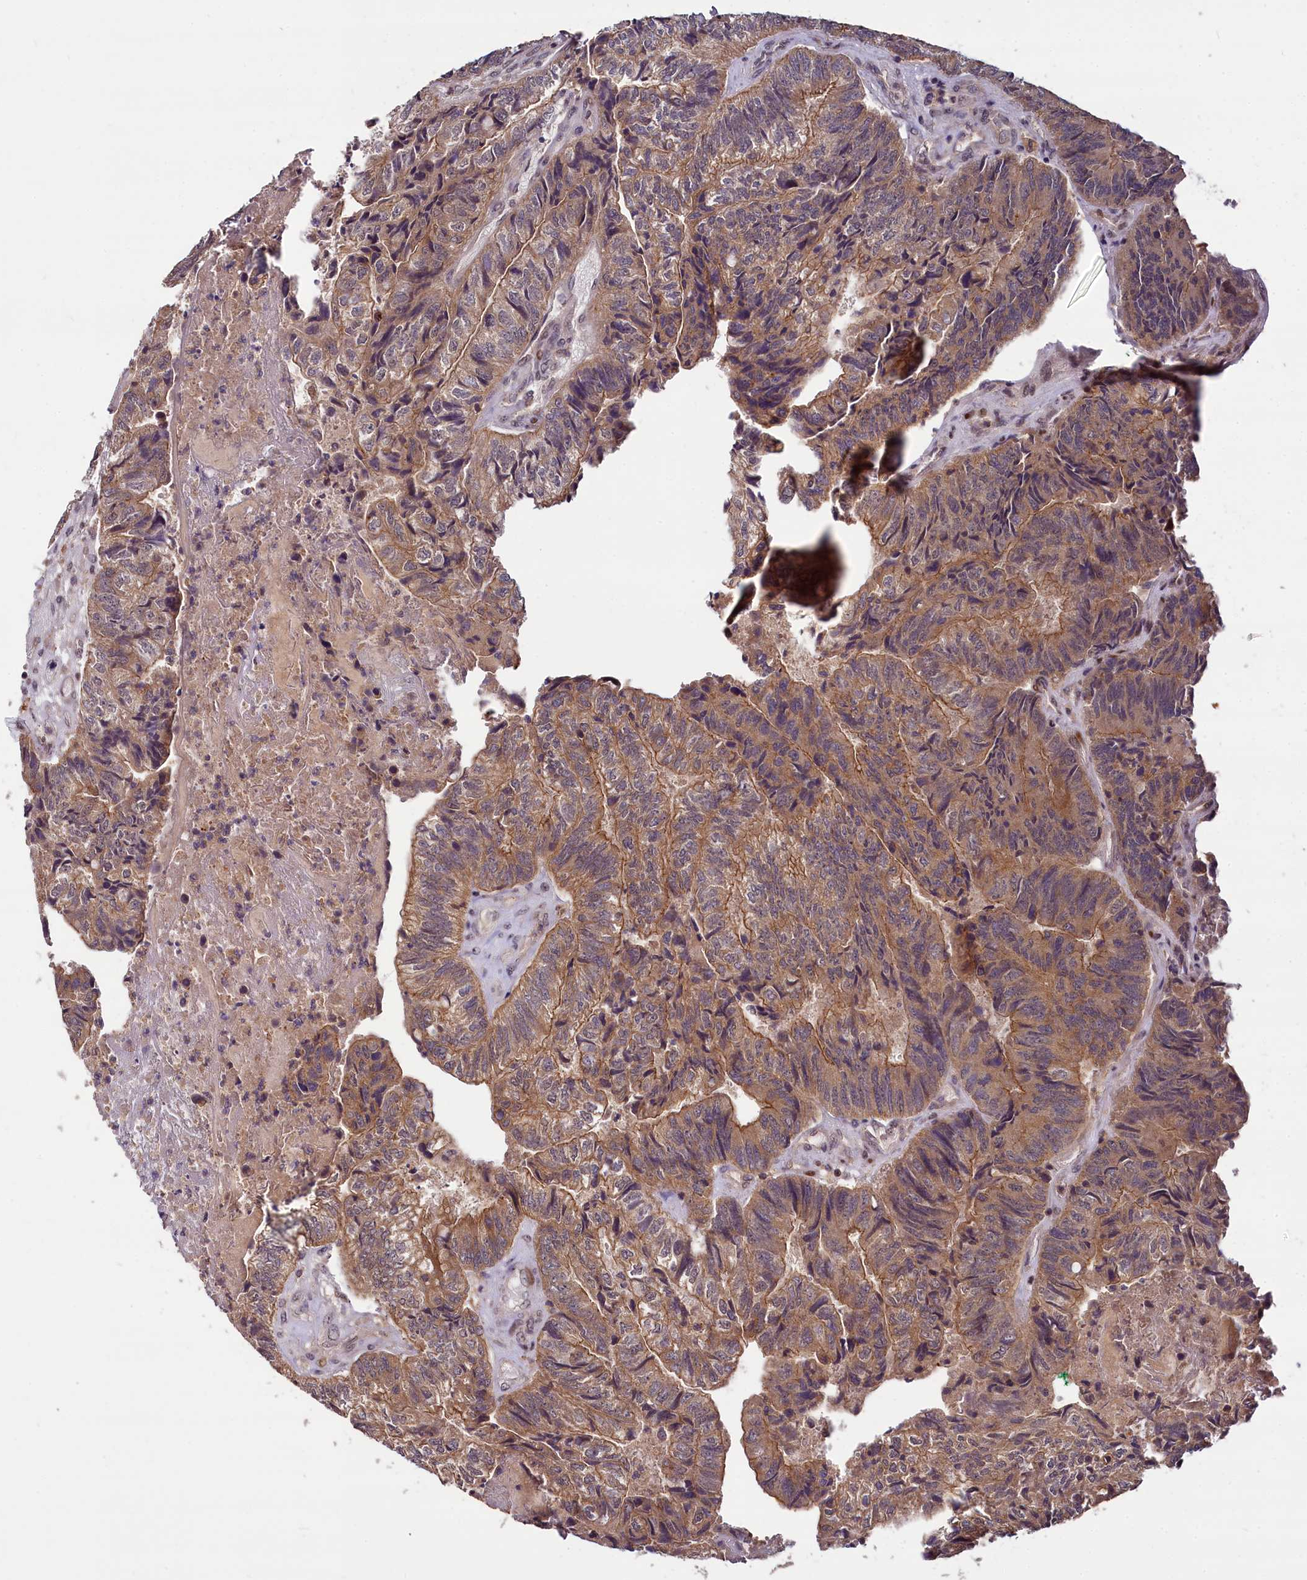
{"staining": {"intensity": "moderate", "quantity": ">75%", "location": "cytoplasmic/membranous"}, "tissue": "colorectal cancer", "cell_type": "Tumor cells", "image_type": "cancer", "snomed": [{"axis": "morphology", "description": "Adenocarcinoma, NOS"}, {"axis": "topography", "description": "Colon"}], "caption": "Immunohistochemical staining of human colorectal adenocarcinoma displays medium levels of moderate cytoplasmic/membranous positivity in about >75% of tumor cells.", "gene": "TMEM39A", "patient": {"sex": "female", "age": 67}}